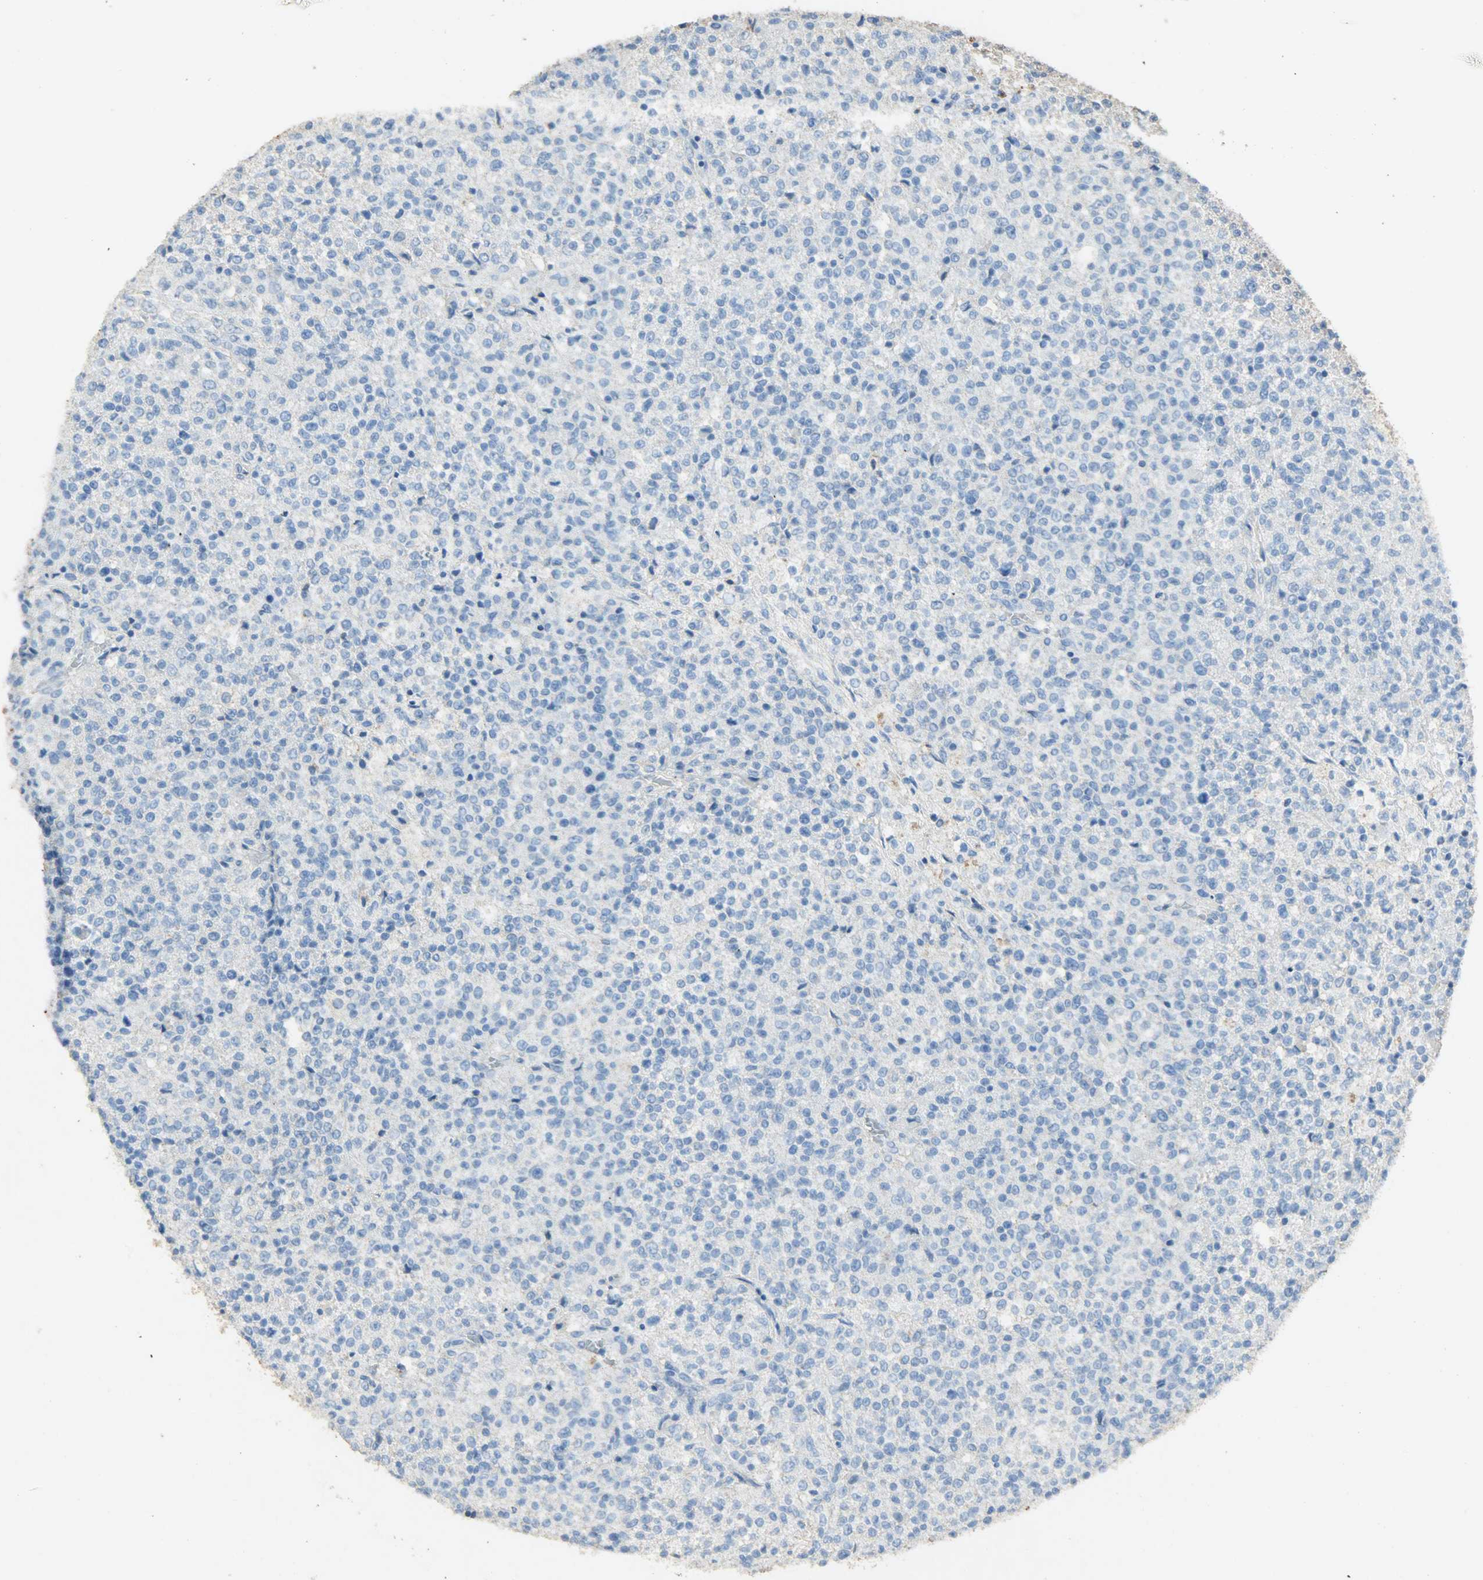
{"staining": {"intensity": "negative", "quantity": "none", "location": "none"}, "tissue": "testis cancer", "cell_type": "Tumor cells", "image_type": "cancer", "snomed": [{"axis": "morphology", "description": "Seminoma, NOS"}, {"axis": "topography", "description": "Testis"}], "caption": "Tumor cells are negative for brown protein staining in testis cancer. (DAB immunohistochemistry visualized using brightfield microscopy, high magnification).", "gene": "ASB9", "patient": {"sex": "male", "age": 59}}